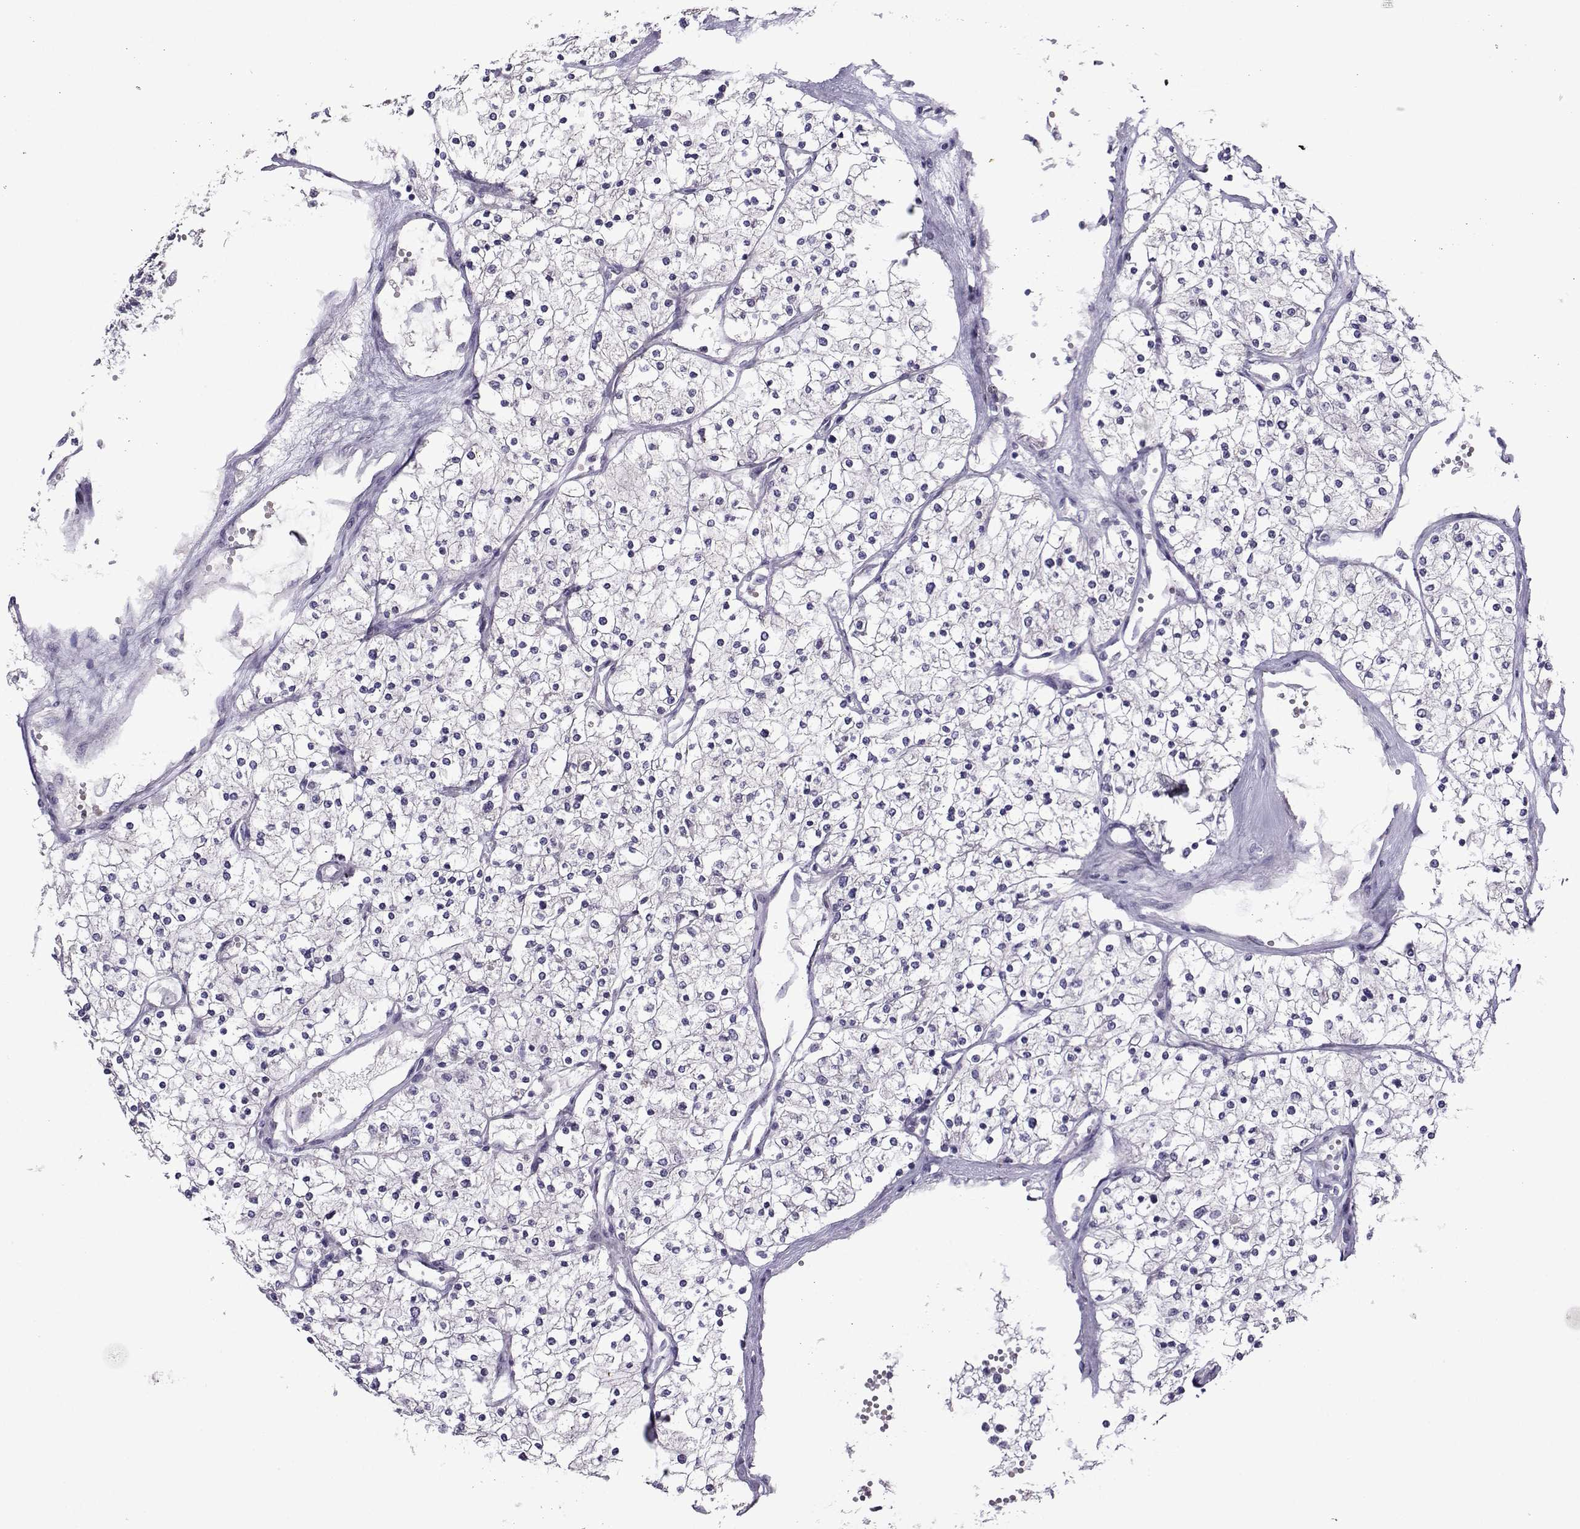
{"staining": {"intensity": "negative", "quantity": "none", "location": "none"}, "tissue": "renal cancer", "cell_type": "Tumor cells", "image_type": "cancer", "snomed": [{"axis": "morphology", "description": "Adenocarcinoma, NOS"}, {"axis": "topography", "description": "Kidney"}], "caption": "Photomicrograph shows no protein staining in tumor cells of renal cancer (adenocarcinoma) tissue.", "gene": "DDX20", "patient": {"sex": "male", "age": 80}}